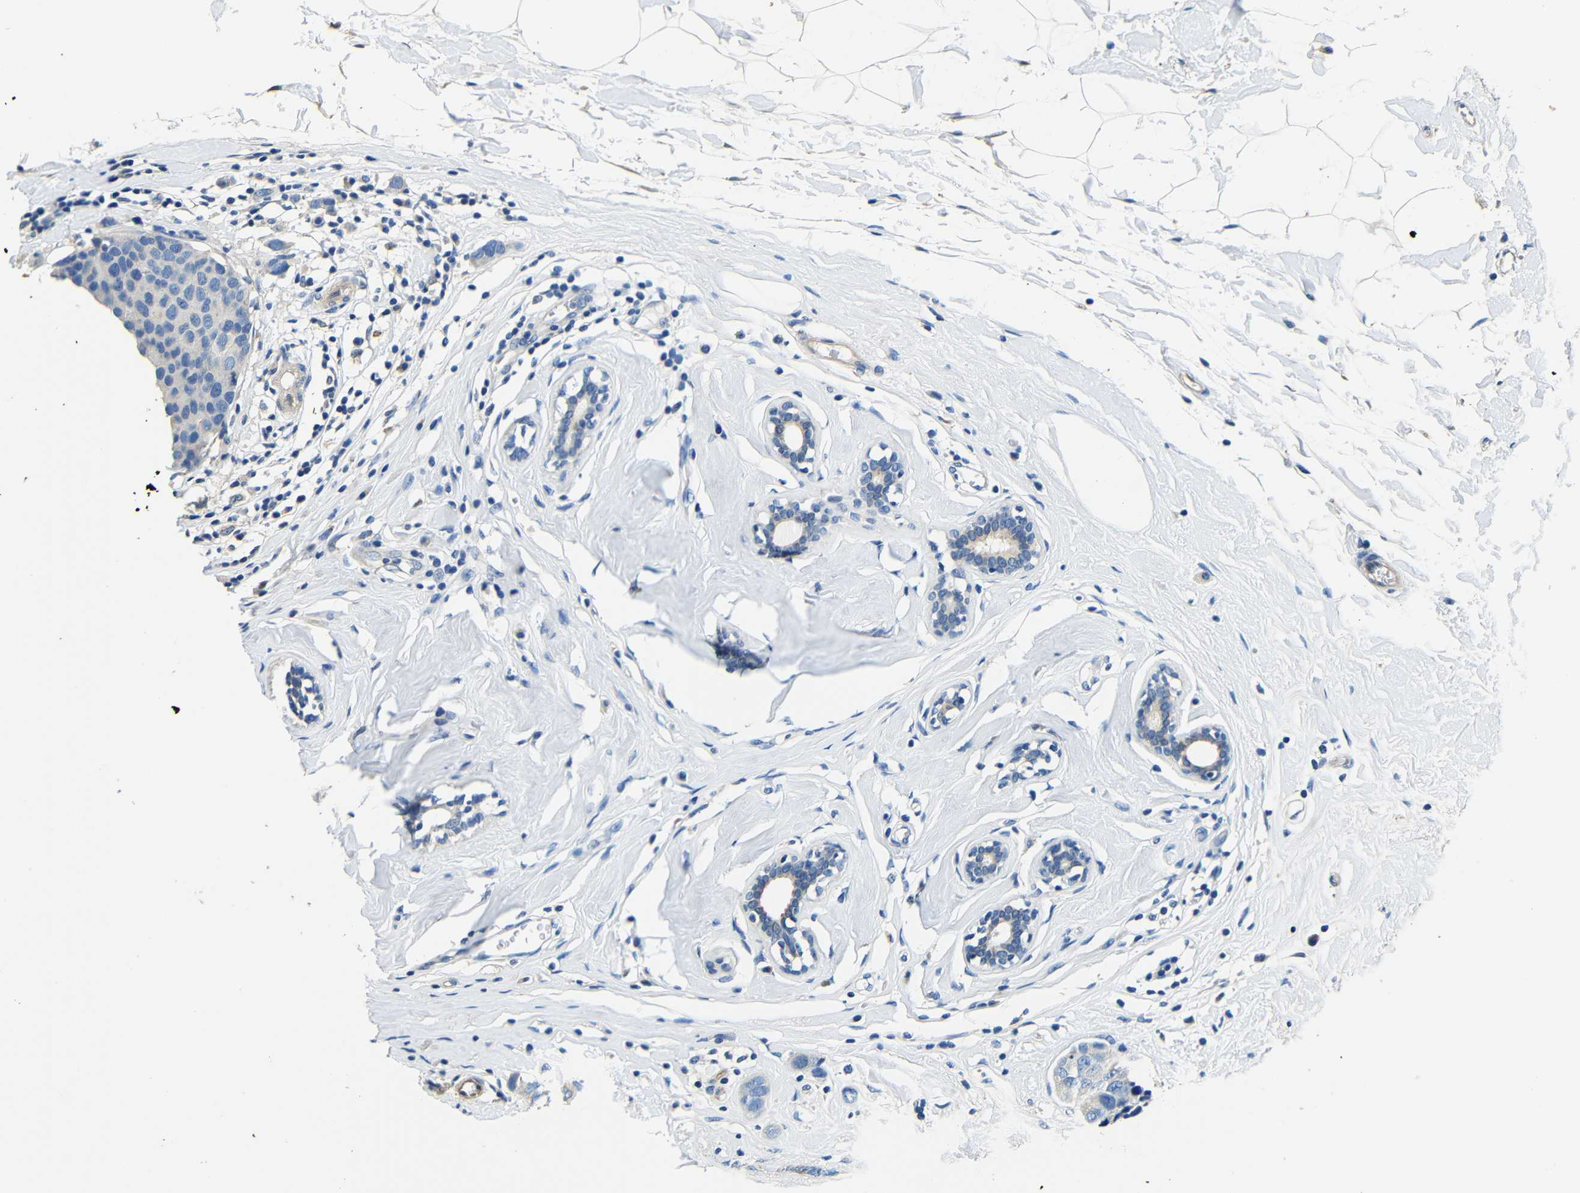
{"staining": {"intensity": "negative", "quantity": "none", "location": "none"}, "tissue": "breast cancer", "cell_type": "Tumor cells", "image_type": "cancer", "snomed": [{"axis": "morphology", "description": "Normal tissue, NOS"}, {"axis": "morphology", "description": "Duct carcinoma"}, {"axis": "topography", "description": "Breast"}], "caption": "High power microscopy image of an immunohistochemistry (IHC) image of breast infiltrating ductal carcinoma, revealing no significant positivity in tumor cells. (DAB (3,3'-diaminobenzidine) immunohistochemistry visualized using brightfield microscopy, high magnification).", "gene": "FMO5", "patient": {"sex": "female", "age": 50}}